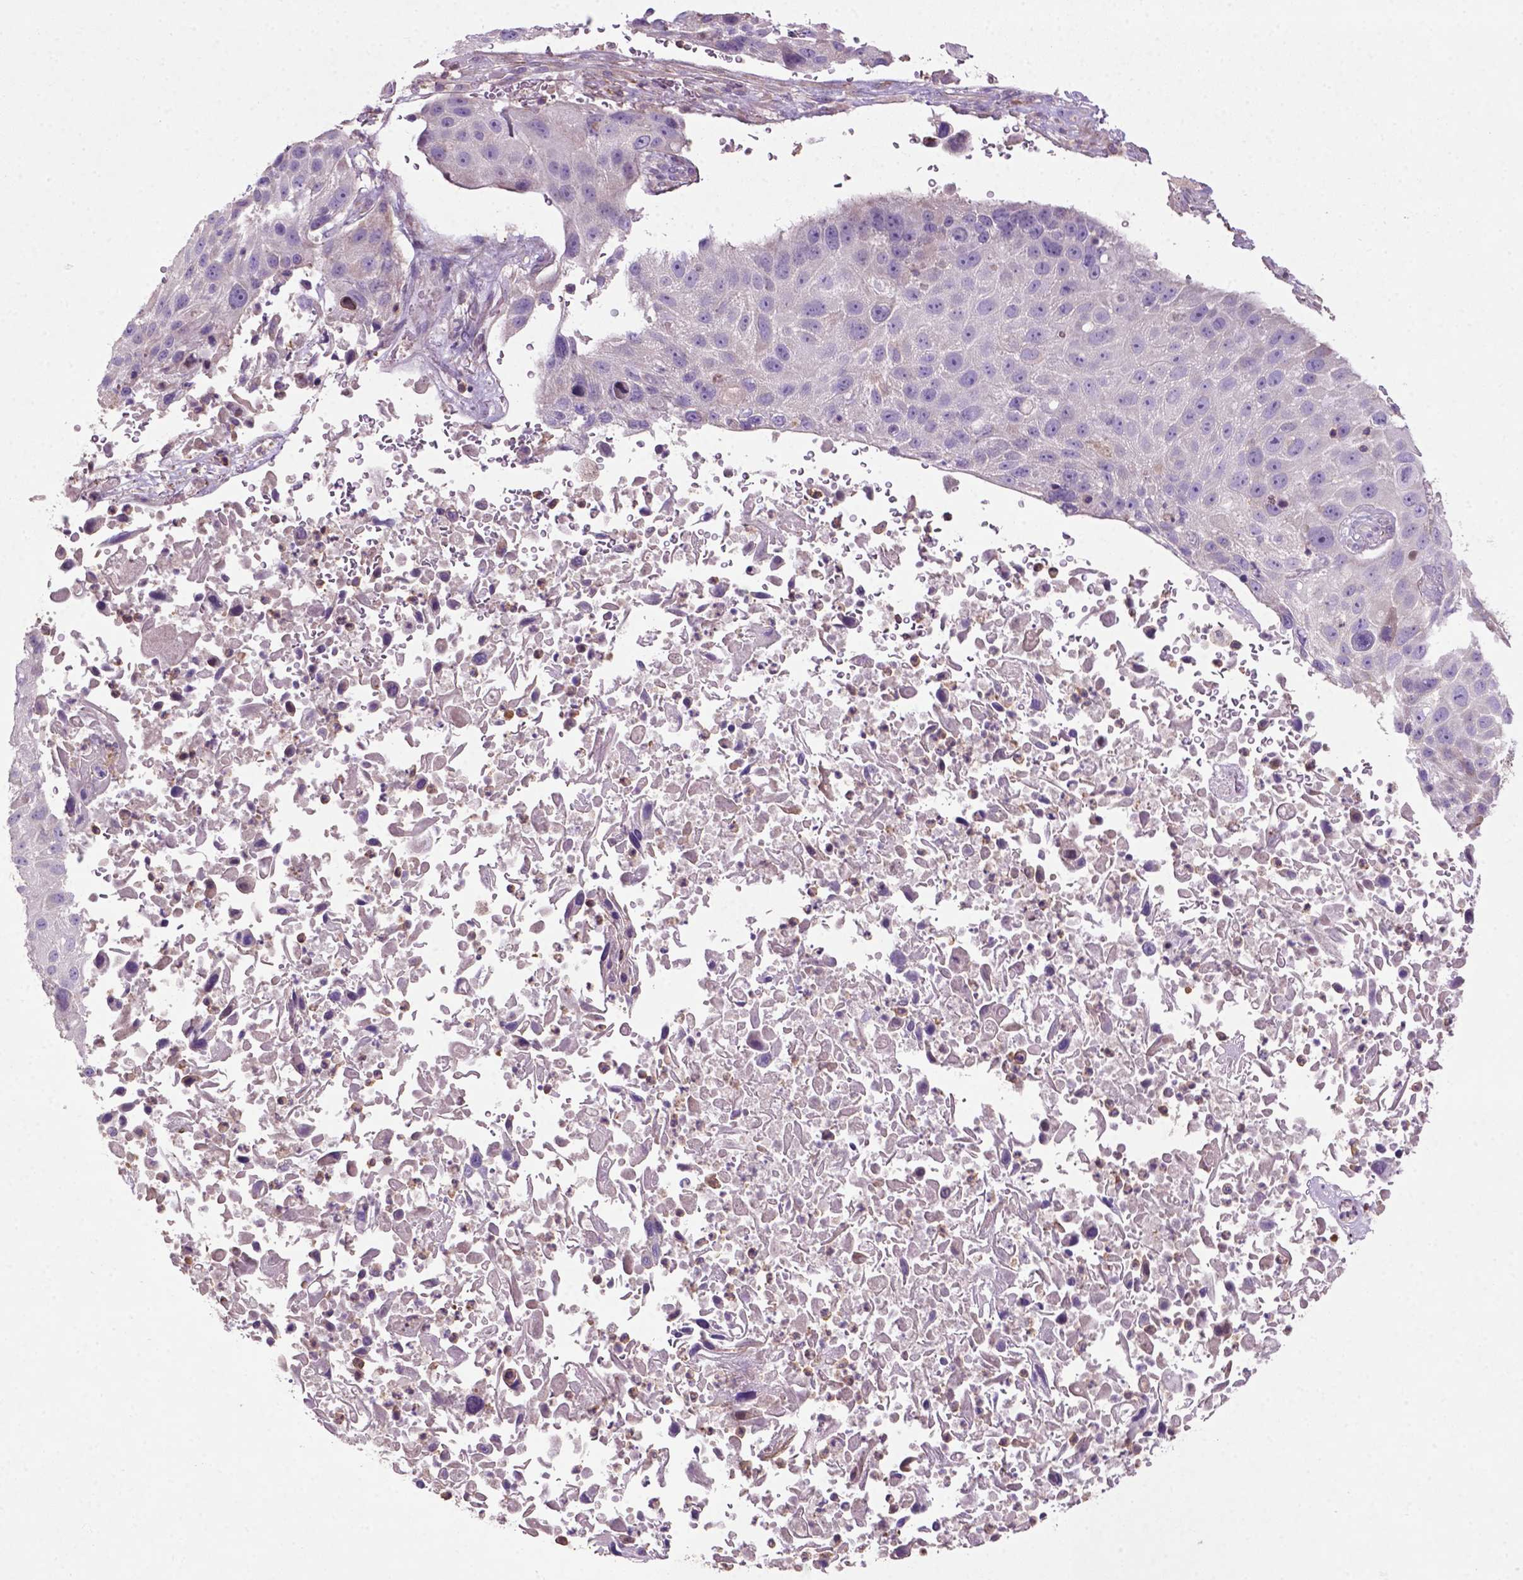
{"staining": {"intensity": "negative", "quantity": "none", "location": "none"}, "tissue": "lung cancer", "cell_type": "Tumor cells", "image_type": "cancer", "snomed": [{"axis": "morphology", "description": "Normal morphology"}, {"axis": "morphology", "description": "Squamous cell carcinoma, NOS"}, {"axis": "topography", "description": "Lymph node"}, {"axis": "topography", "description": "Lung"}], "caption": "Human squamous cell carcinoma (lung) stained for a protein using immunohistochemistry exhibits no staining in tumor cells.", "gene": "BMP4", "patient": {"sex": "male", "age": 67}}